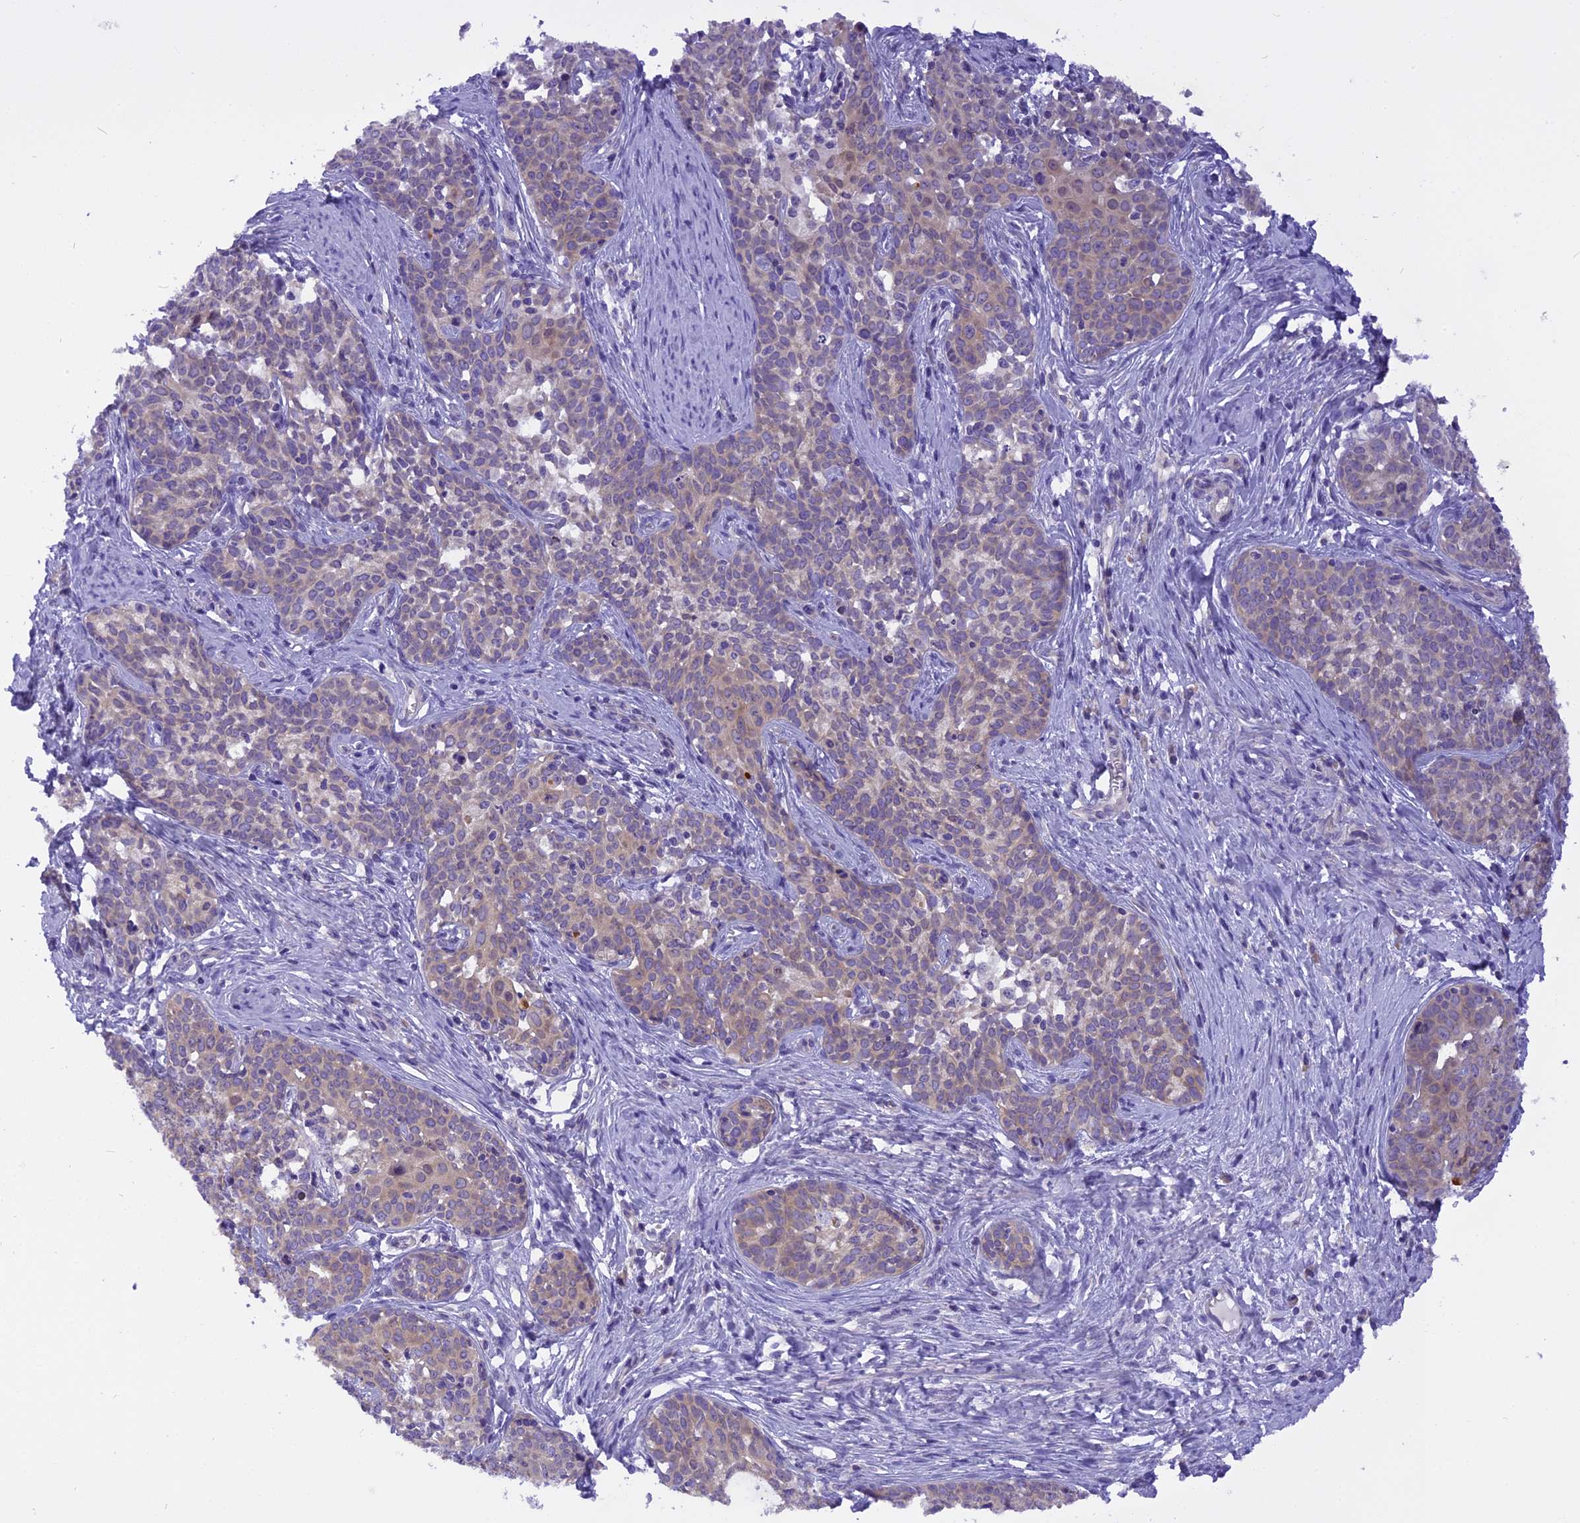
{"staining": {"intensity": "weak", "quantity": "25%-75%", "location": "cytoplasmic/membranous"}, "tissue": "cervical cancer", "cell_type": "Tumor cells", "image_type": "cancer", "snomed": [{"axis": "morphology", "description": "Squamous cell carcinoma, NOS"}, {"axis": "topography", "description": "Cervix"}], "caption": "This is an image of immunohistochemistry (IHC) staining of cervical squamous cell carcinoma, which shows weak expression in the cytoplasmic/membranous of tumor cells.", "gene": "TRIM3", "patient": {"sex": "female", "age": 52}}